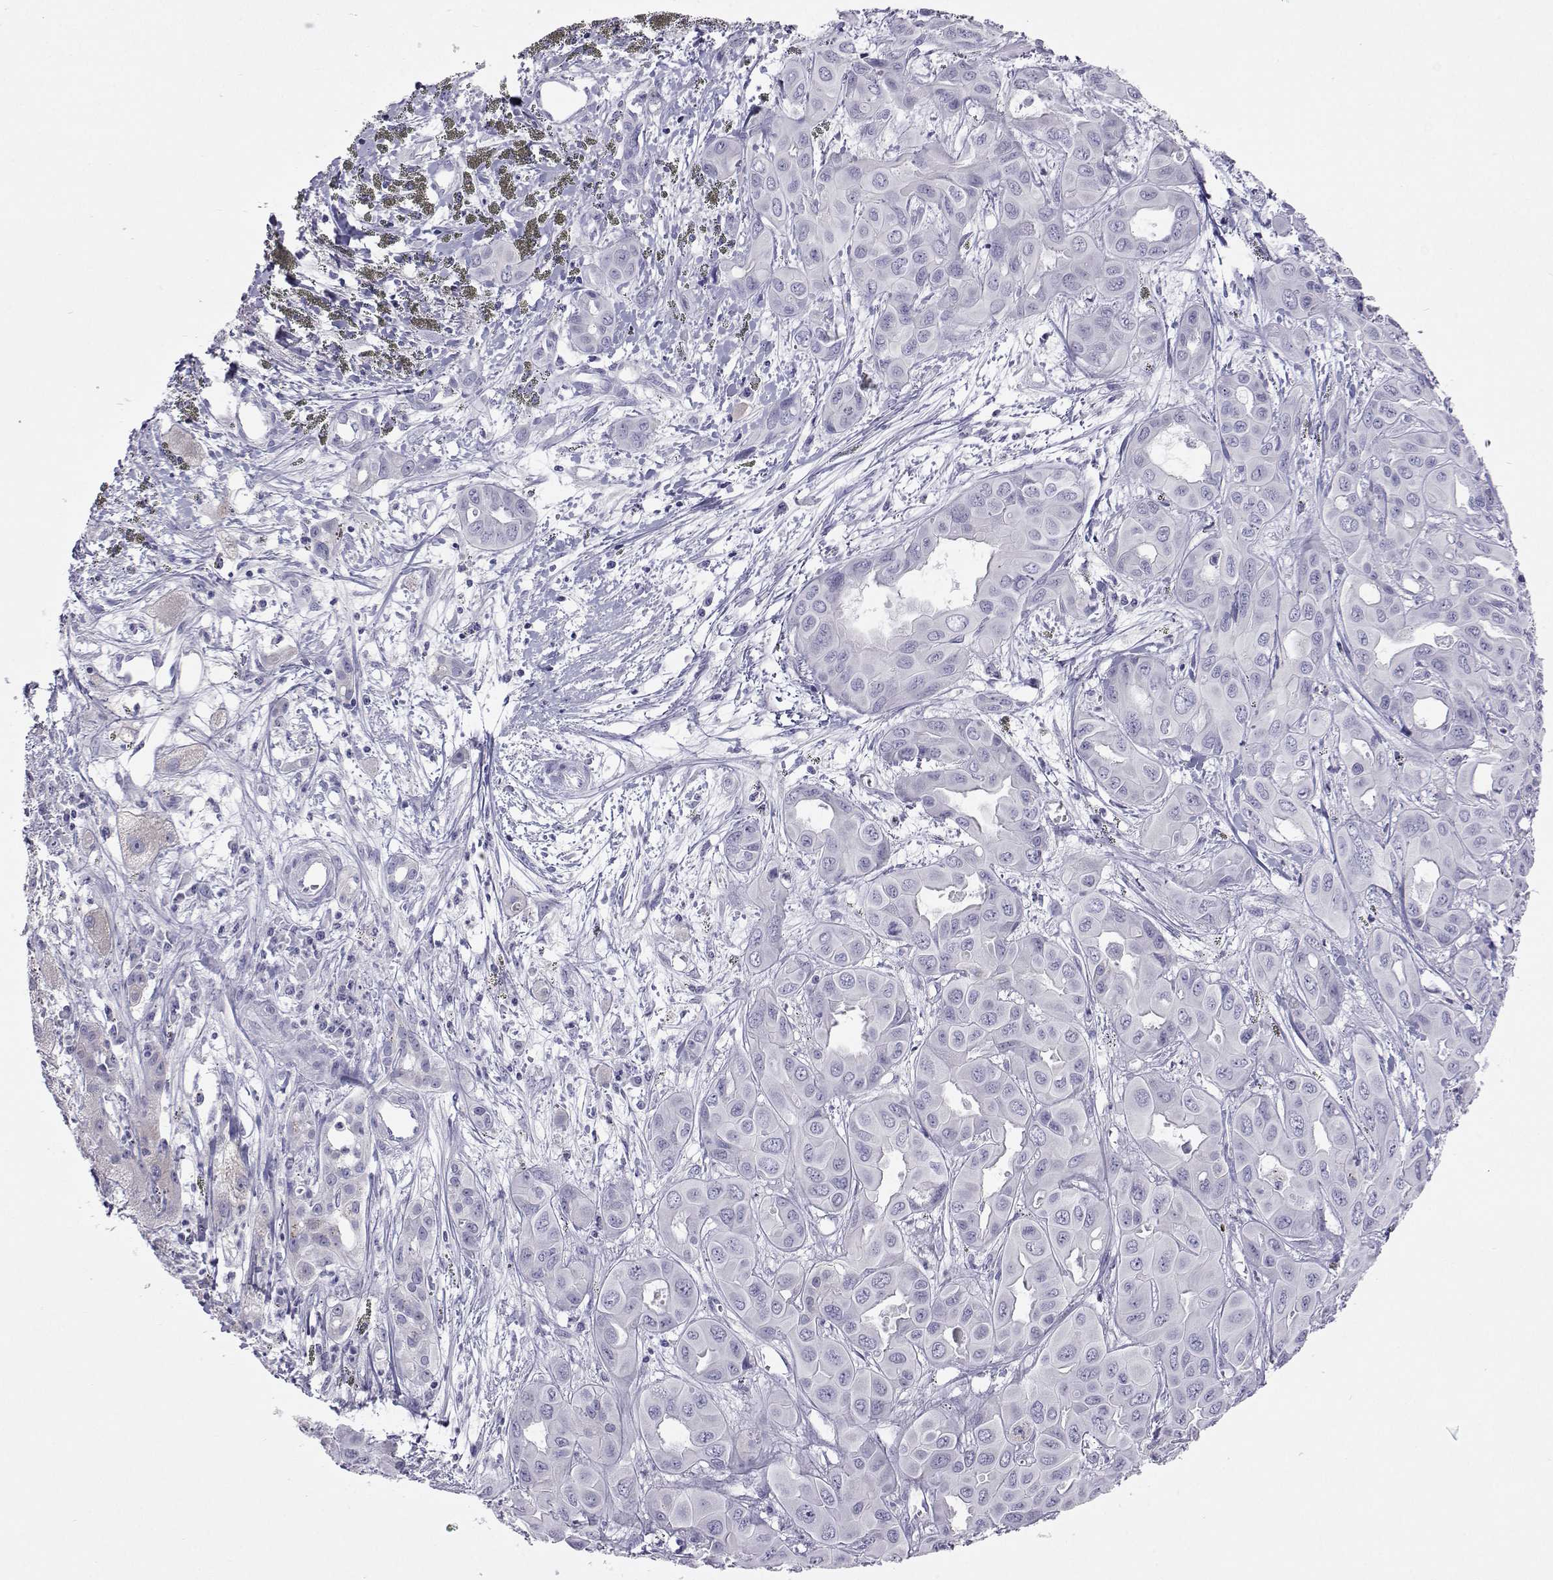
{"staining": {"intensity": "negative", "quantity": "none", "location": "none"}, "tissue": "liver cancer", "cell_type": "Tumor cells", "image_type": "cancer", "snomed": [{"axis": "morphology", "description": "Cholangiocarcinoma"}, {"axis": "topography", "description": "Liver"}], "caption": "IHC histopathology image of neoplastic tissue: liver cholangiocarcinoma stained with DAB (3,3'-diaminobenzidine) reveals no significant protein positivity in tumor cells.", "gene": "PLIN4", "patient": {"sex": "female", "age": 60}}